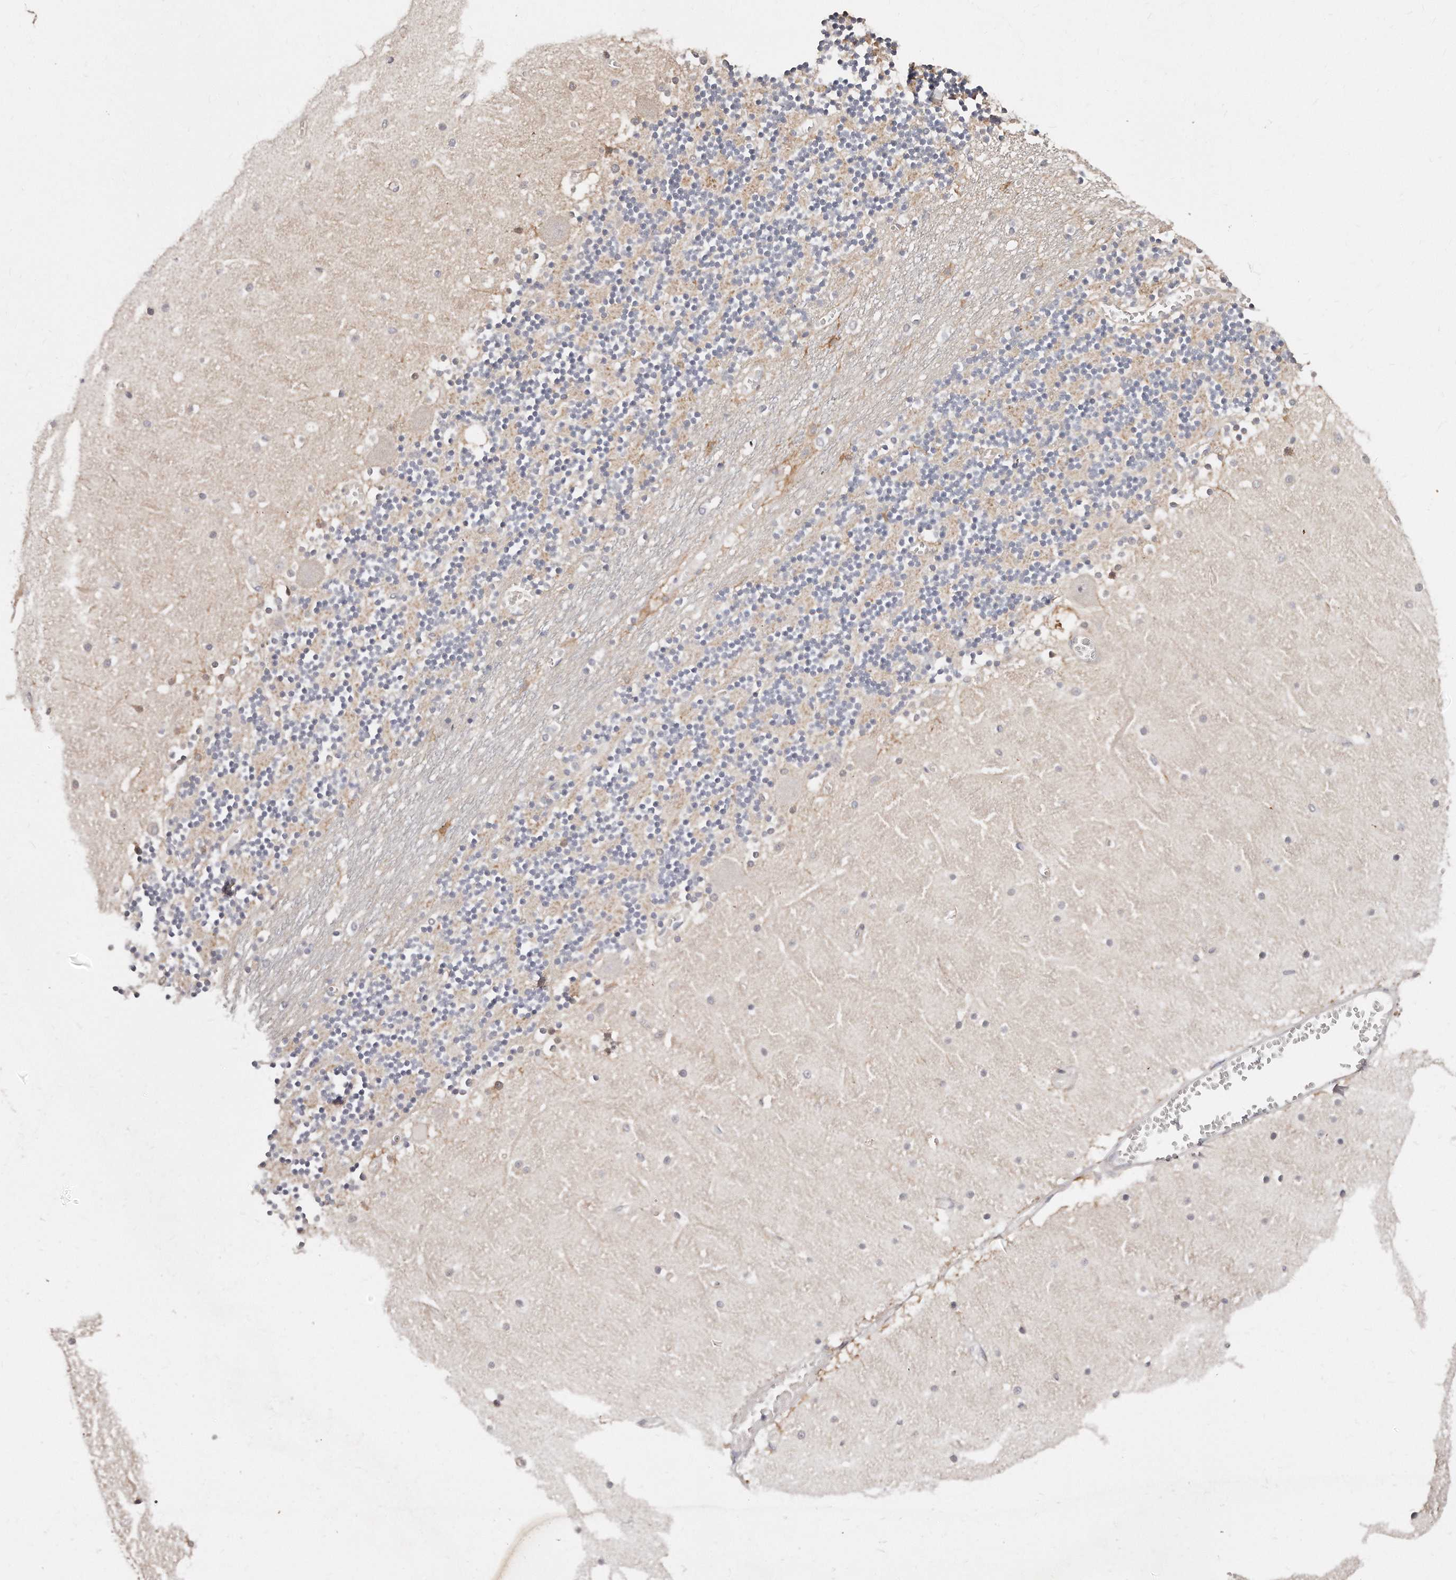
{"staining": {"intensity": "weak", "quantity": "<25%", "location": "cytoplasmic/membranous"}, "tissue": "cerebellum", "cell_type": "Cells in granular layer", "image_type": "normal", "snomed": [{"axis": "morphology", "description": "Normal tissue, NOS"}, {"axis": "topography", "description": "Cerebellum"}], "caption": "A histopathology image of cerebellum stained for a protein displays no brown staining in cells in granular layer. Brightfield microscopy of IHC stained with DAB (brown) and hematoxylin (blue), captured at high magnification.", "gene": "CASZ1", "patient": {"sex": "female", "age": 28}}